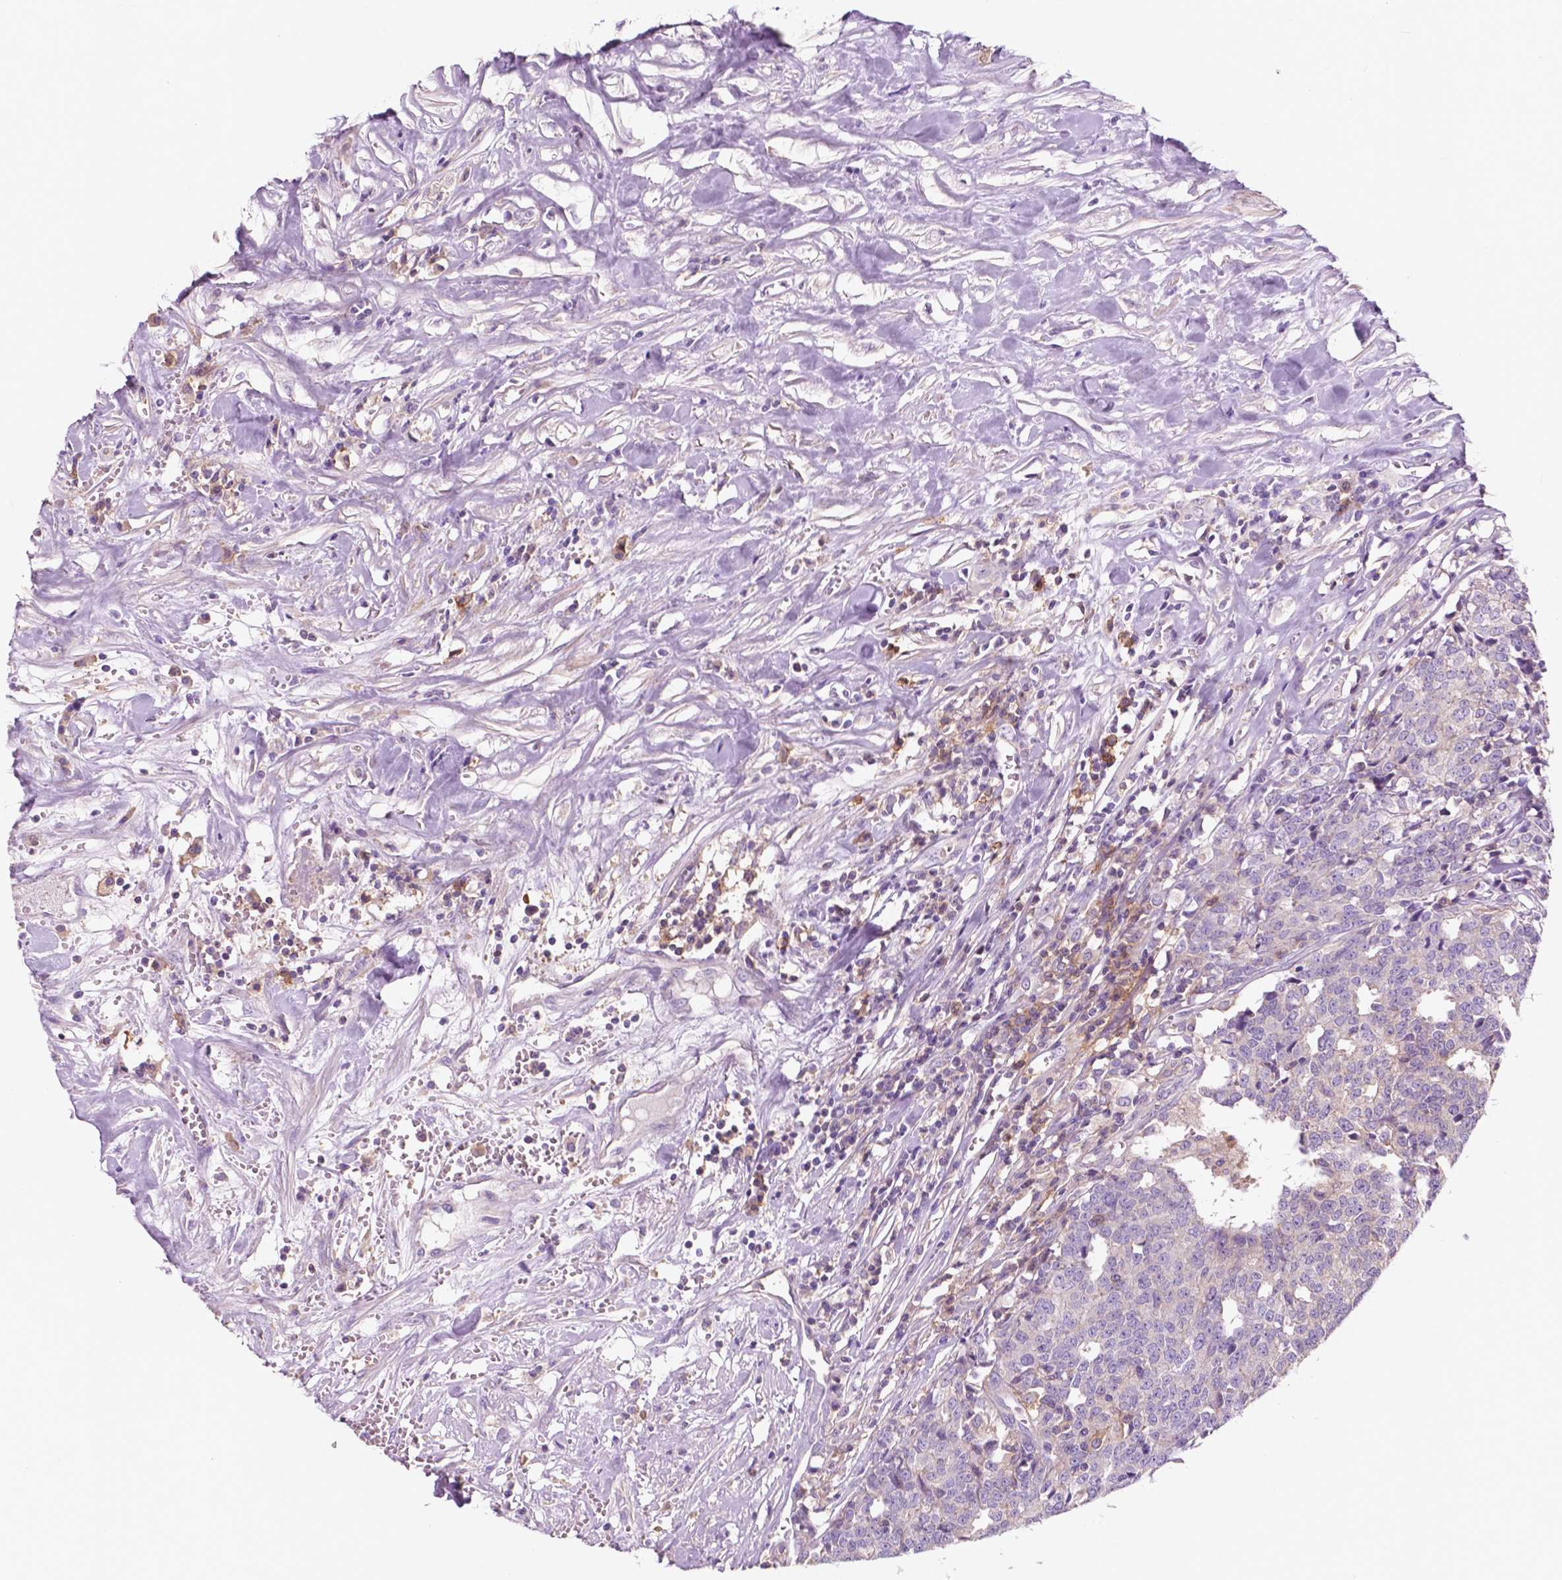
{"staining": {"intensity": "negative", "quantity": "none", "location": "none"}, "tissue": "prostate cancer", "cell_type": "Tumor cells", "image_type": "cancer", "snomed": [{"axis": "morphology", "description": "Adenocarcinoma, High grade"}, {"axis": "topography", "description": "Prostate and seminal vesicle, NOS"}], "caption": "An image of prostate cancer stained for a protein demonstrates no brown staining in tumor cells.", "gene": "SEMA4A", "patient": {"sex": "male", "age": 60}}